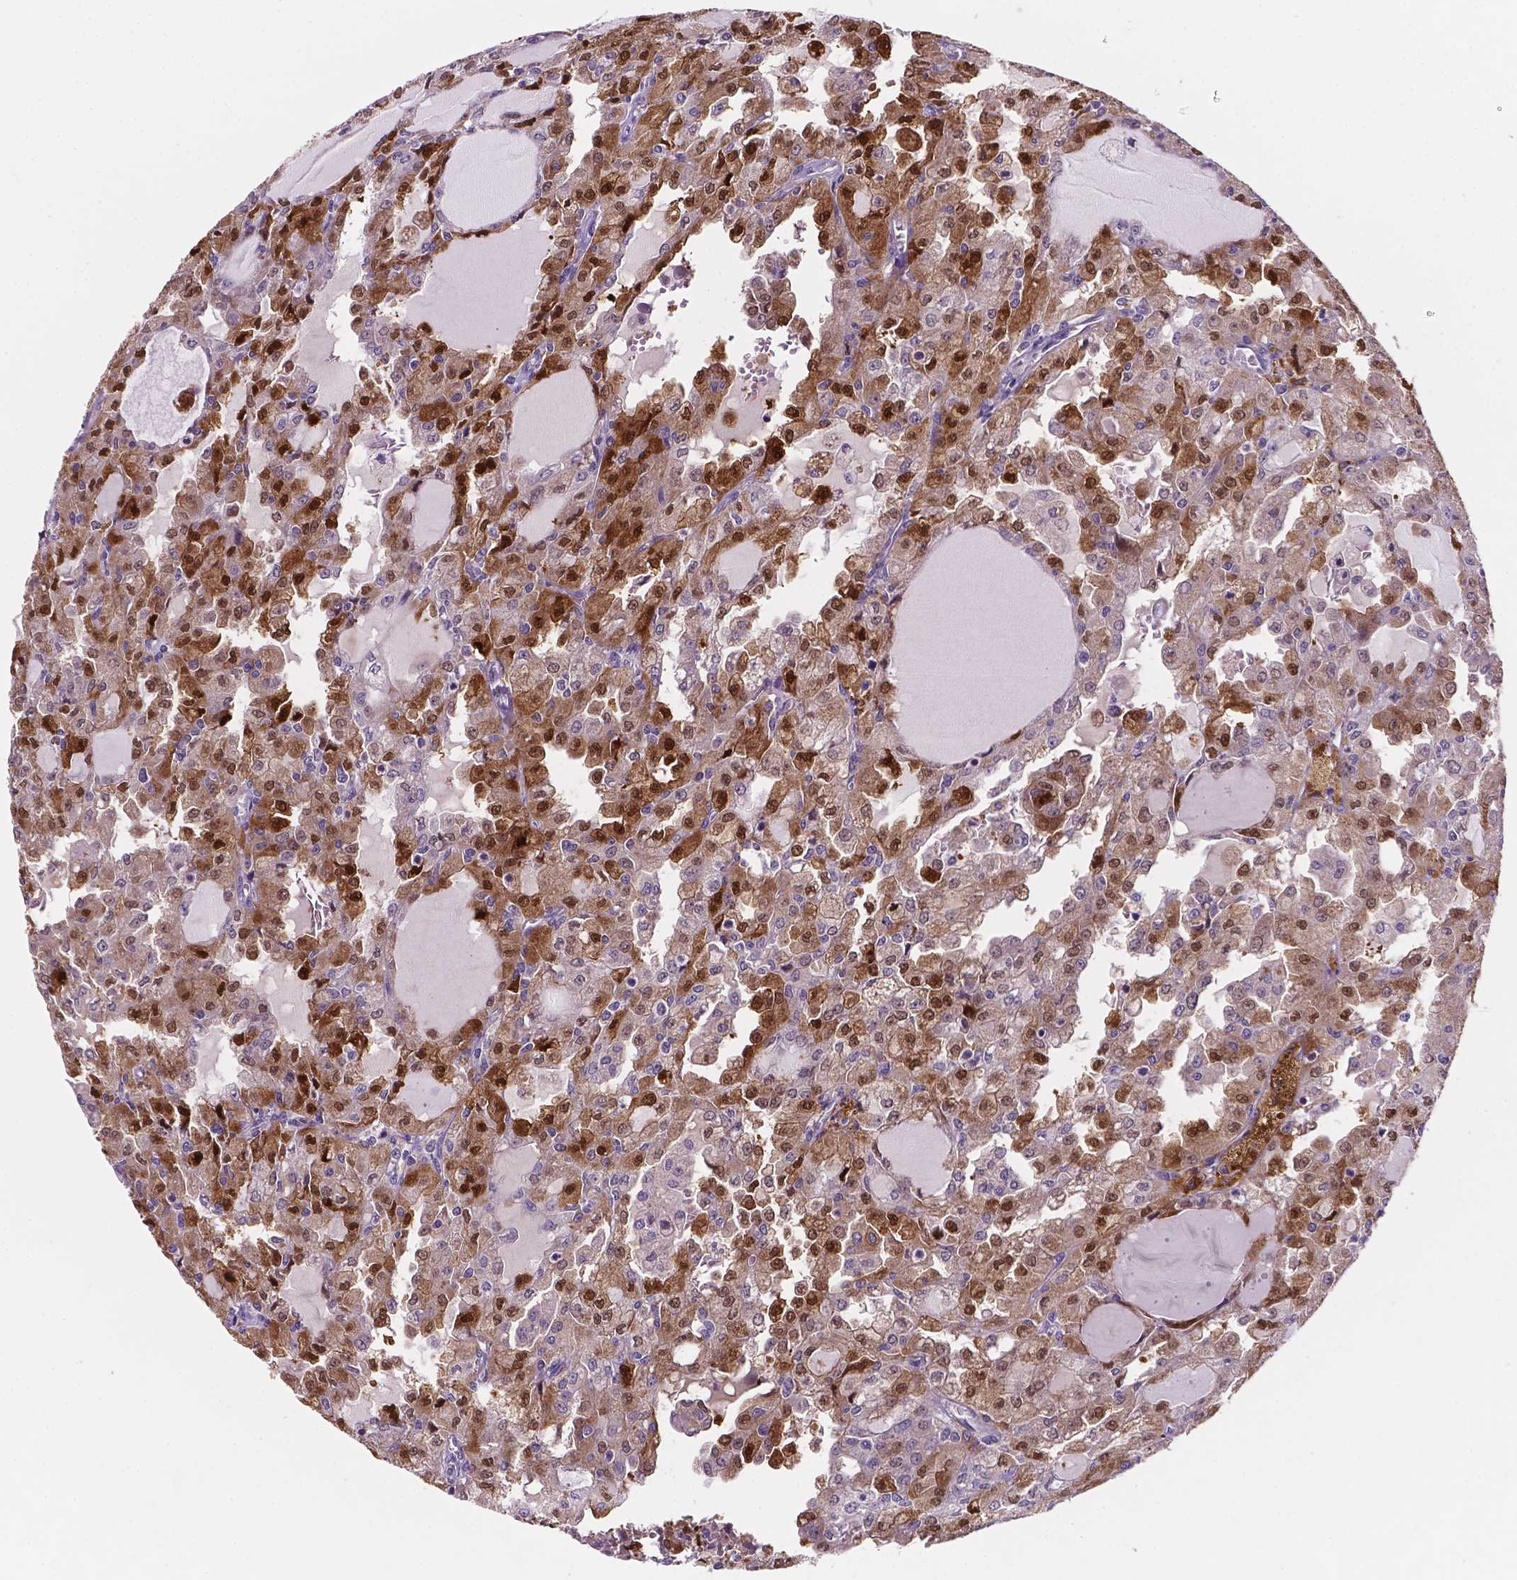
{"staining": {"intensity": "moderate", "quantity": ">75%", "location": "cytoplasmic/membranous,nuclear"}, "tissue": "head and neck cancer", "cell_type": "Tumor cells", "image_type": "cancer", "snomed": [{"axis": "morphology", "description": "Adenocarcinoma, NOS"}, {"axis": "topography", "description": "Head-Neck"}], "caption": "This histopathology image demonstrates head and neck cancer (adenocarcinoma) stained with IHC to label a protein in brown. The cytoplasmic/membranous and nuclear of tumor cells show moderate positivity for the protein. Nuclei are counter-stained blue.", "gene": "TM4SF20", "patient": {"sex": "male", "age": 64}}